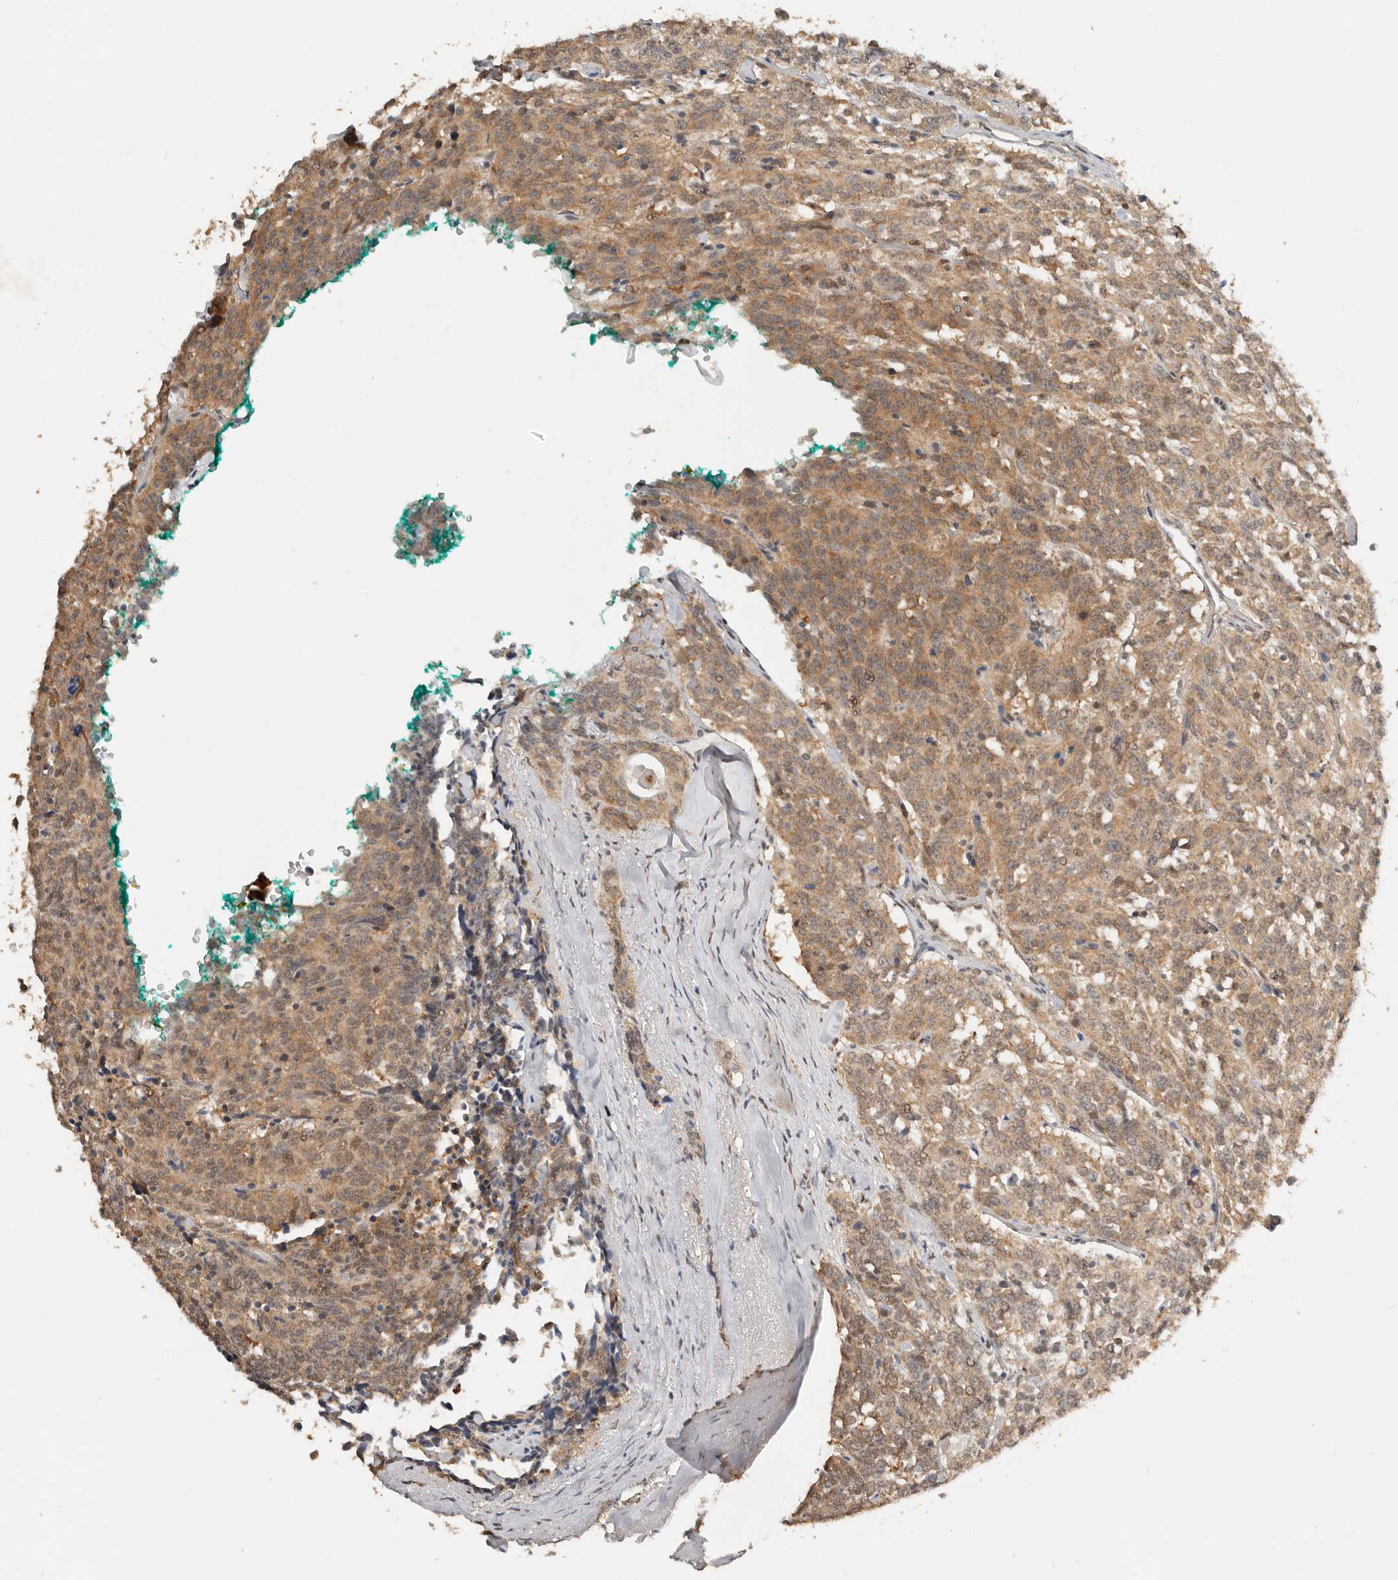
{"staining": {"intensity": "moderate", "quantity": ">75%", "location": "cytoplasmic/membranous"}, "tissue": "carcinoid", "cell_type": "Tumor cells", "image_type": "cancer", "snomed": [{"axis": "morphology", "description": "Carcinoid, malignant, NOS"}, {"axis": "topography", "description": "Lung"}], "caption": "DAB (3,3'-diaminobenzidine) immunohistochemical staining of human malignant carcinoid shows moderate cytoplasmic/membranous protein staining in about >75% of tumor cells.", "gene": "SEC14L1", "patient": {"sex": "female", "age": 46}}